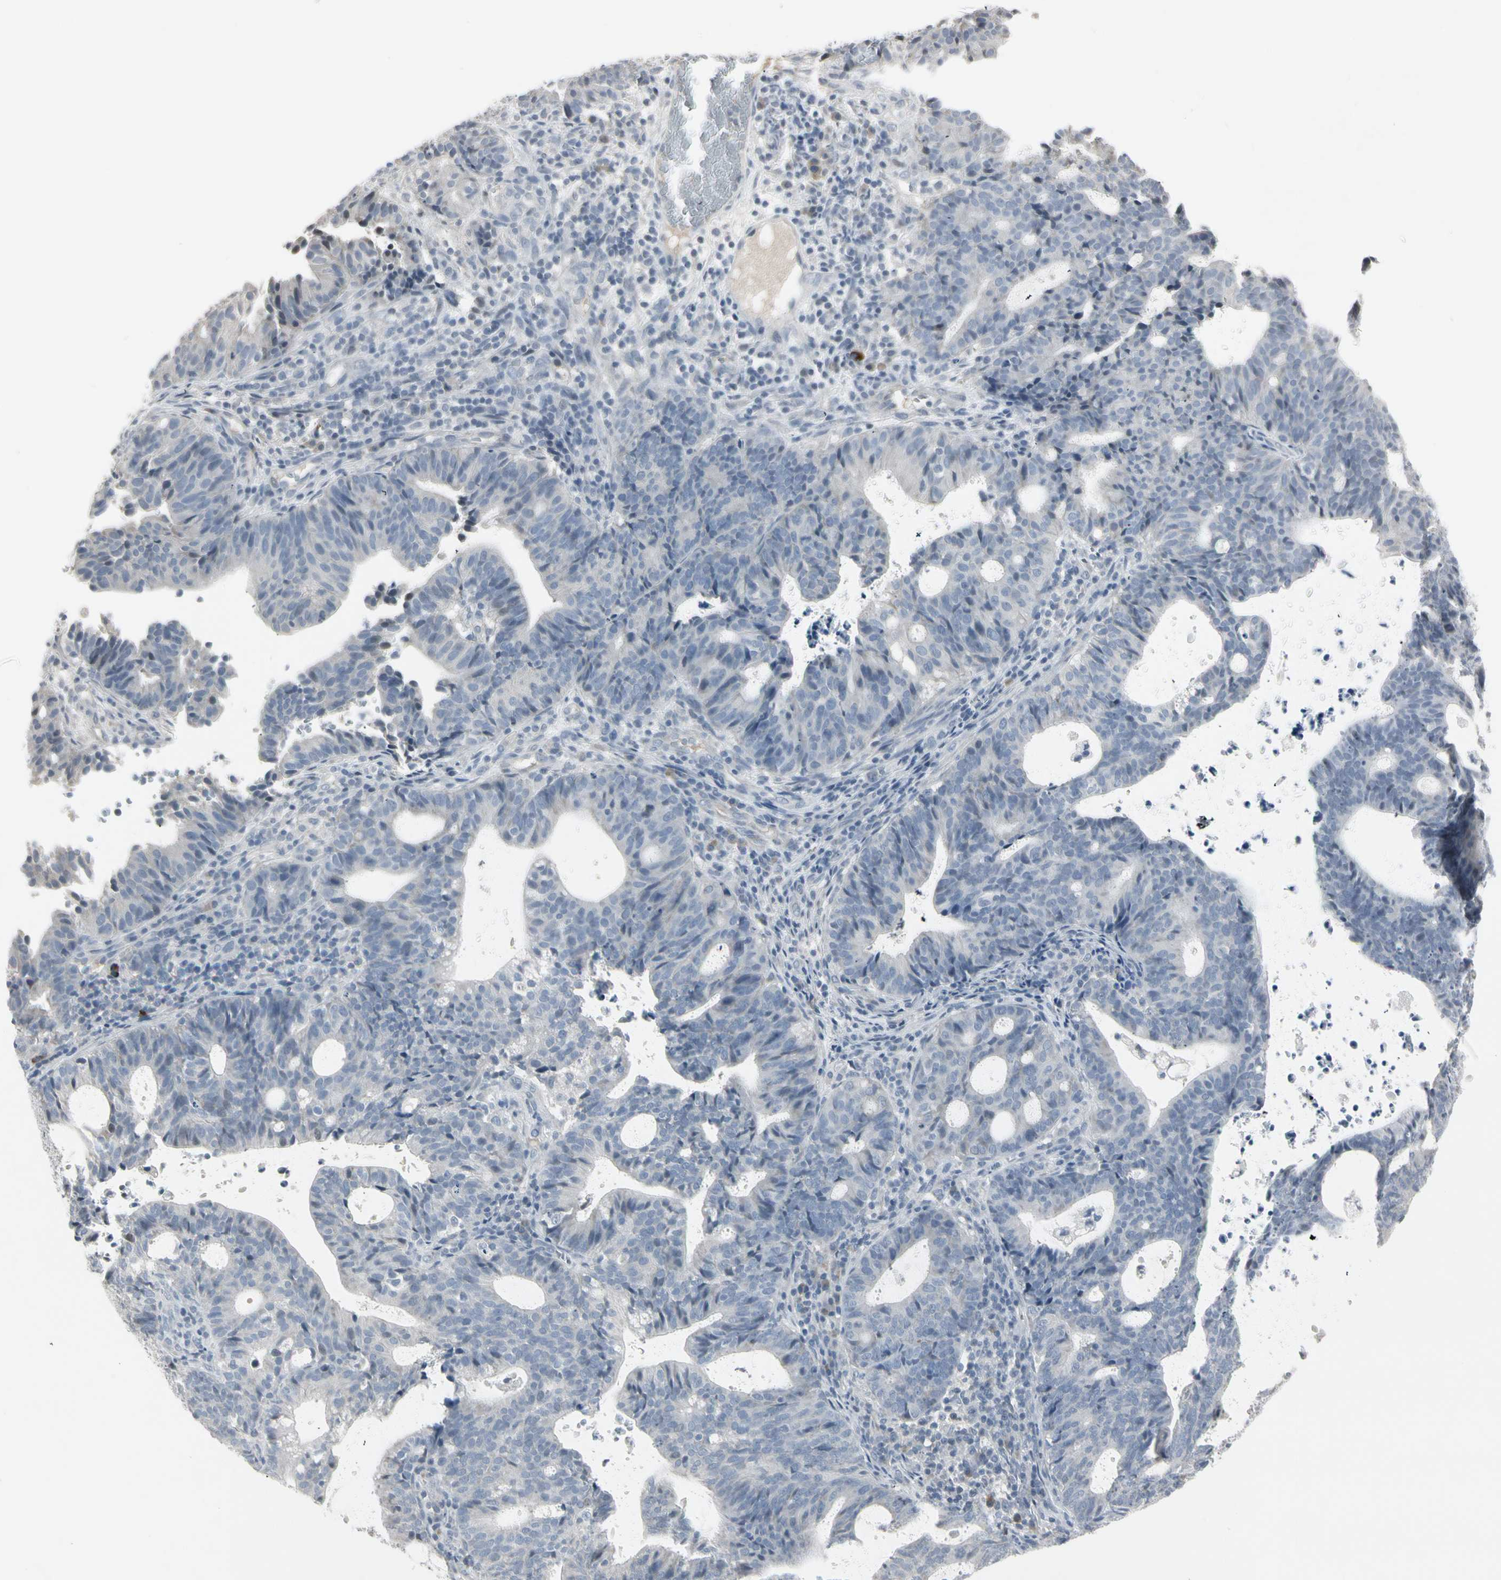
{"staining": {"intensity": "negative", "quantity": "none", "location": "none"}, "tissue": "endometrial cancer", "cell_type": "Tumor cells", "image_type": "cancer", "snomed": [{"axis": "morphology", "description": "Adenocarcinoma, NOS"}, {"axis": "topography", "description": "Uterus"}], "caption": "There is no significant staining in tumor cells of endometrial cancer.", "gene": "DMPK", "patient": {"sex": "female", "age": 83}}